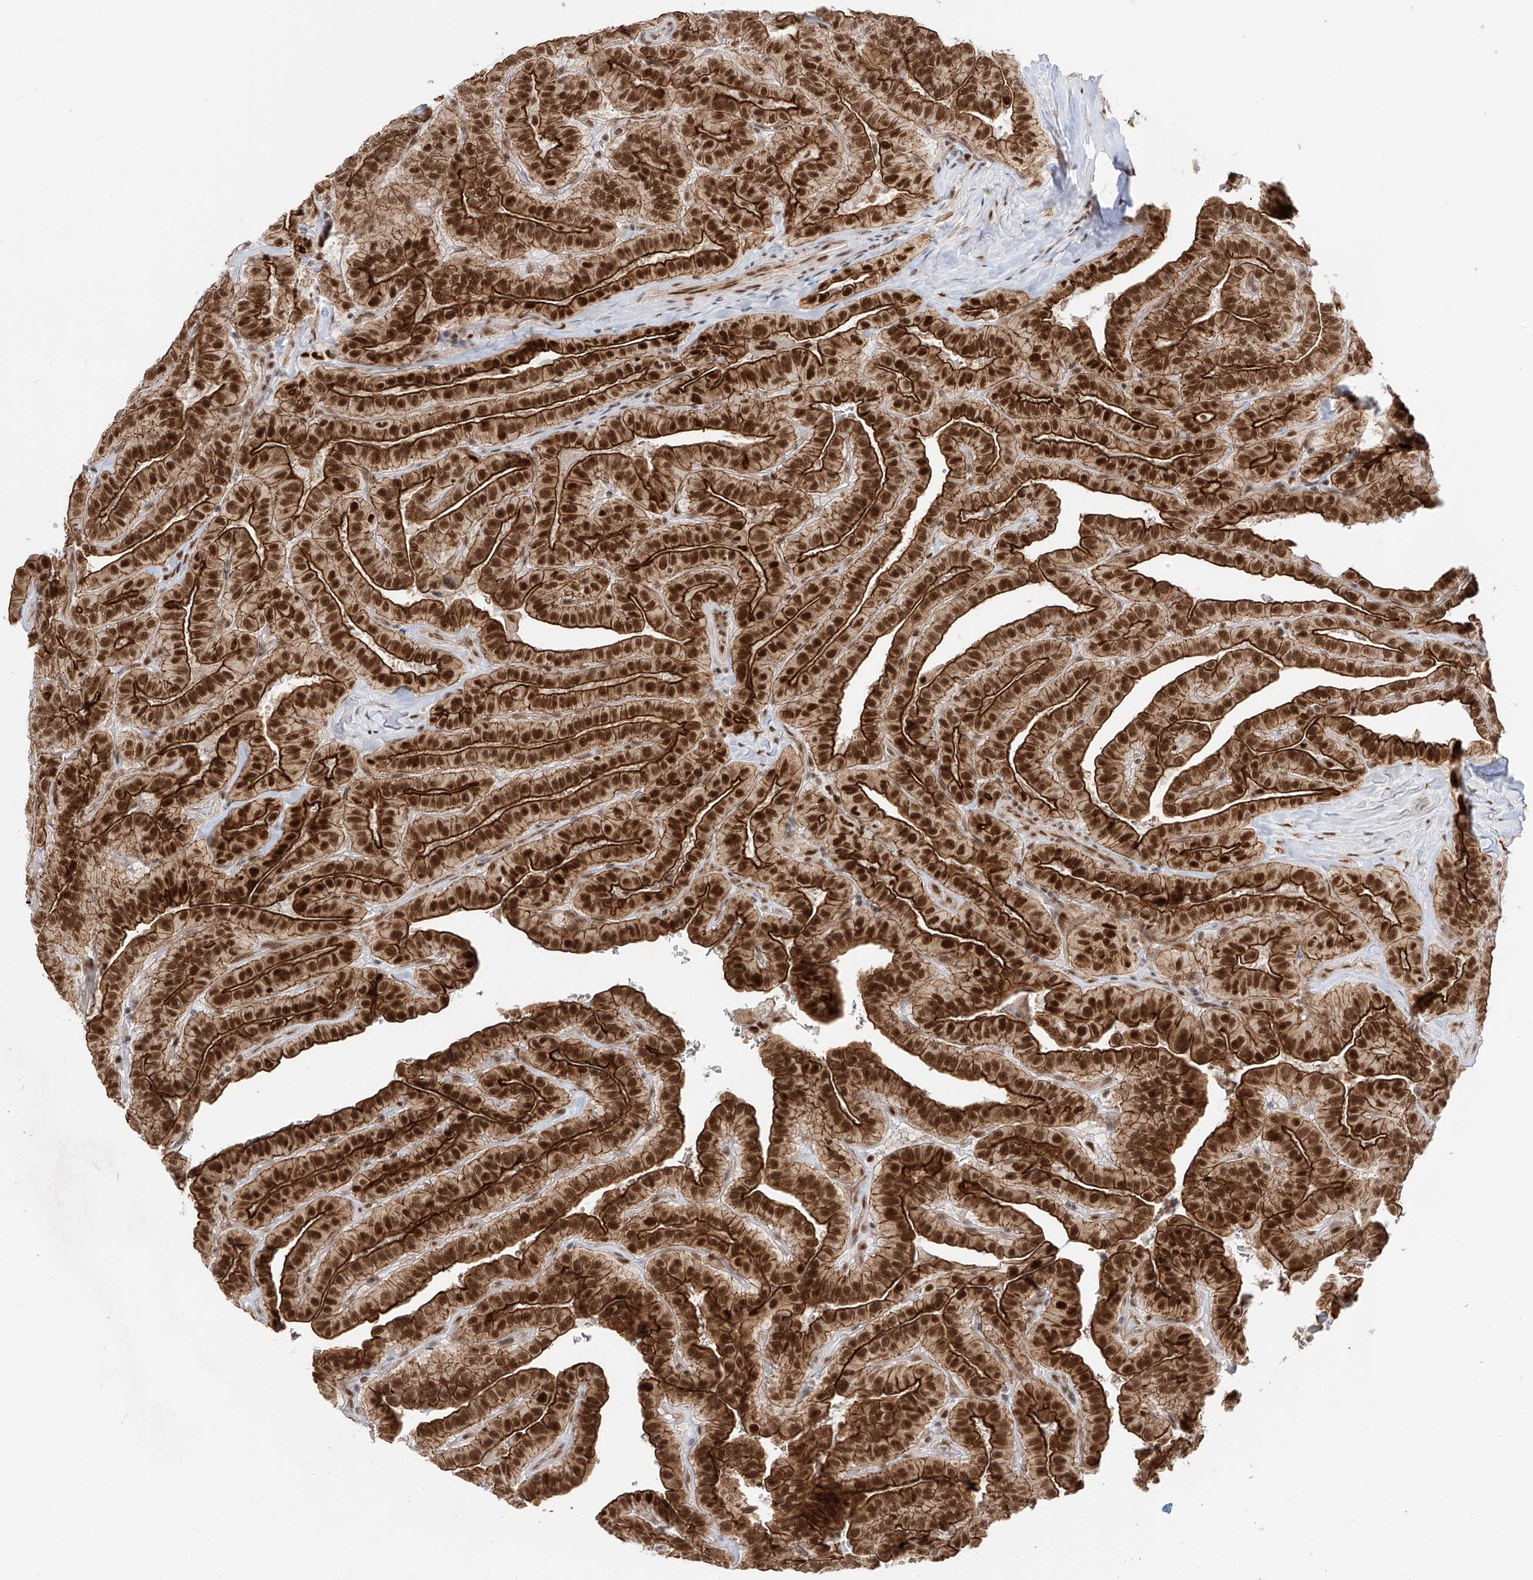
{"staining": {"intensity": "strong", "quantity": ">75%", "location": "cytoplasmic/membranous,nuclear"}, "tissue": "thyroid cancer", "cell_type": "Tumor cells", "image_type": "cancer", "snomed": [{"axis": "morphology", "description": "Papillary adenocarcinoma, NOS"}, {"axis": "topography", "description": "Thyroid gland"}], "caption": "The micrograph shows immunohistochemical staining of thyroid cancer. There is strong cytoplasmic/membranous and nuclear staining is identified in approximately >75% of tumor cells.", "gene": "POGK", "patient": {"sex": "male", "age": 77}}